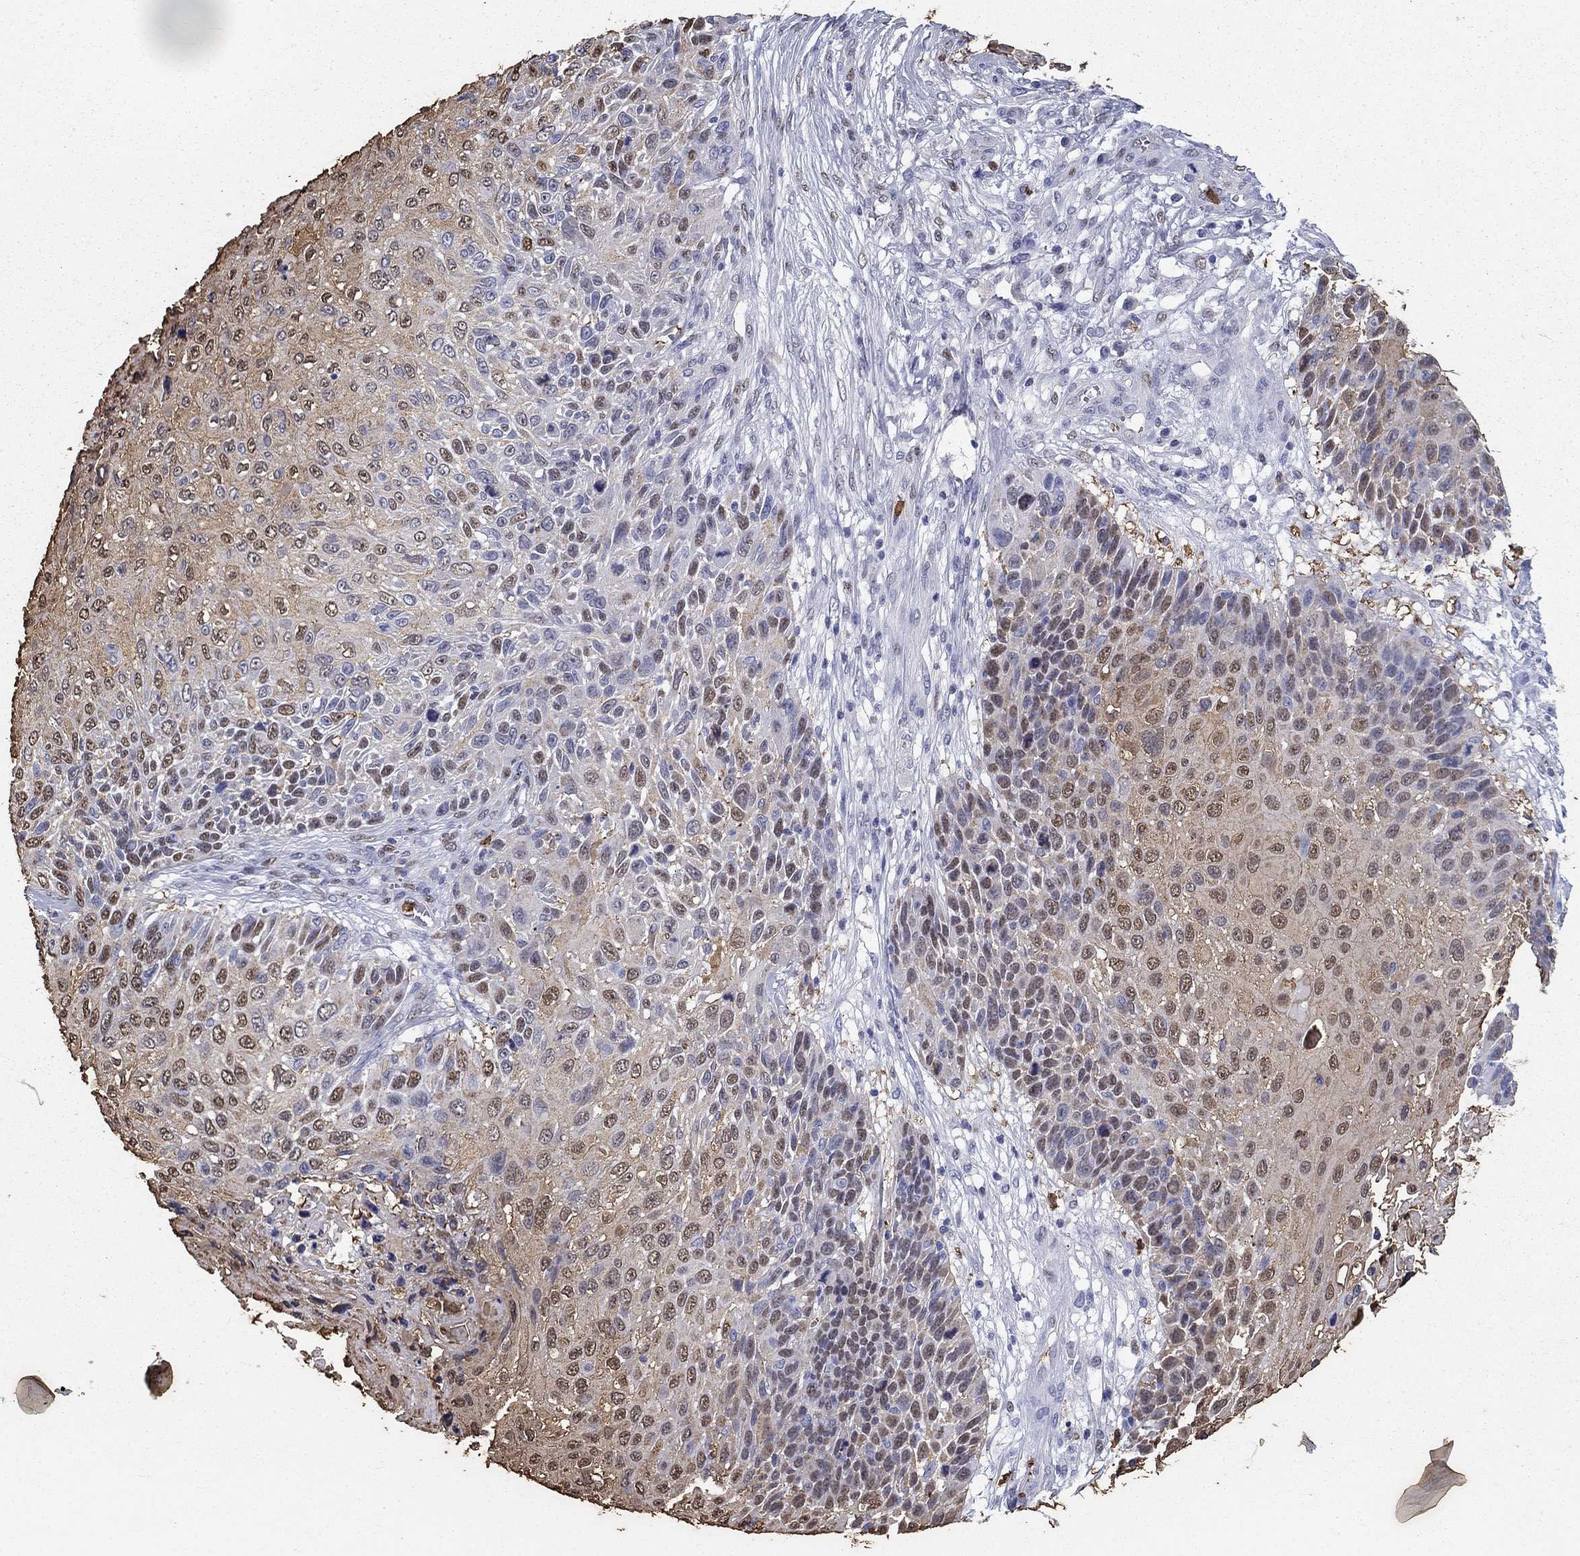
{"staining": {"intensity": "moderate", "quantity": "<25%", "location": "nuclear"}, "tissue": "skin cancer", "cell_type": "Tumor cells", "image_type": "cancer", "snomed": [{"axis": "morphology", "description": "Squamous cell carcinoma, NOS"}, {"axis": "topography", "description": "Skin"}], "caption": "Immunohistochemistry (IHC) staining of squamous cell carcinoma (skin), which demonstrates low levels of moderate nuclear positivity in approximately <25% of tumor cells indicating moderate nuclear protein positivity. The staining was performed using DAB (3,3'-diaminobenzidine) (brown) for protein detection and nuclei were counterstained in hematoxylin (blue).", "gene": "IGSF8", "patient": {"sex": "male", "age": 92}}